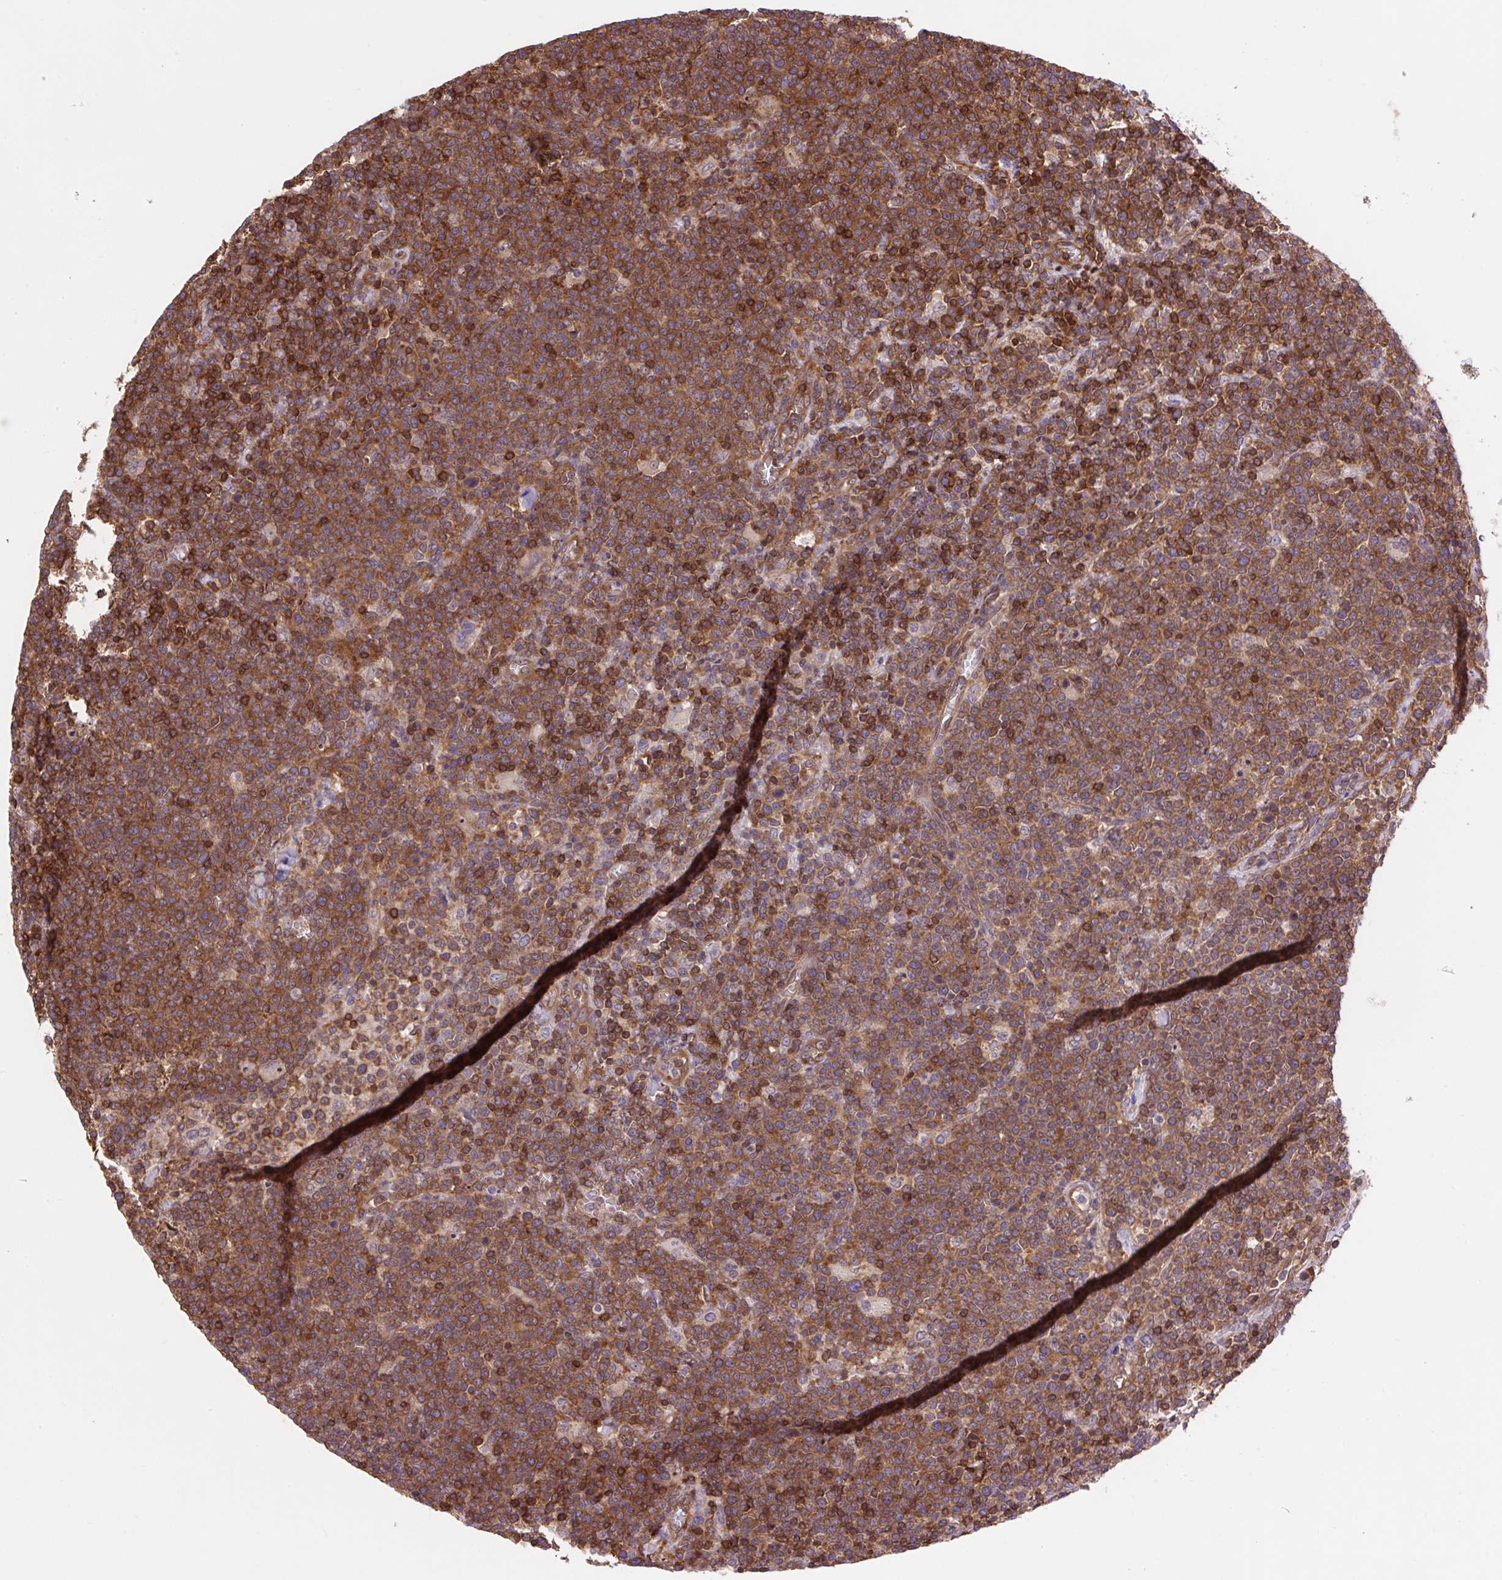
{"staining": {"intensity": "strong", "quantity": ">75%", "location": "cytoplasmic/membranous"}, "tissue": "lymphoma", "cell_type": "Tumor cells", "image_type": "cancer", "snomed": [{"axis": "morphology", "description": "Malignant lymphoma, non-Hodgkin's type, High grade"}, {"axis": "topography", "description": "Lymph node"}], "caption": "An image of high-grade malignant lymphoma, non-Hodgkin's type stained for a protein demonstrates strong cytoplasmic/membranous brown staining in tumor cells. (DAB (3,3'-diaminobenzidine) IHC, brown staining for protein, blue staining for nuclei).", "gene": "PLCG1", "patient": {"sex": "male", "age": 61}}